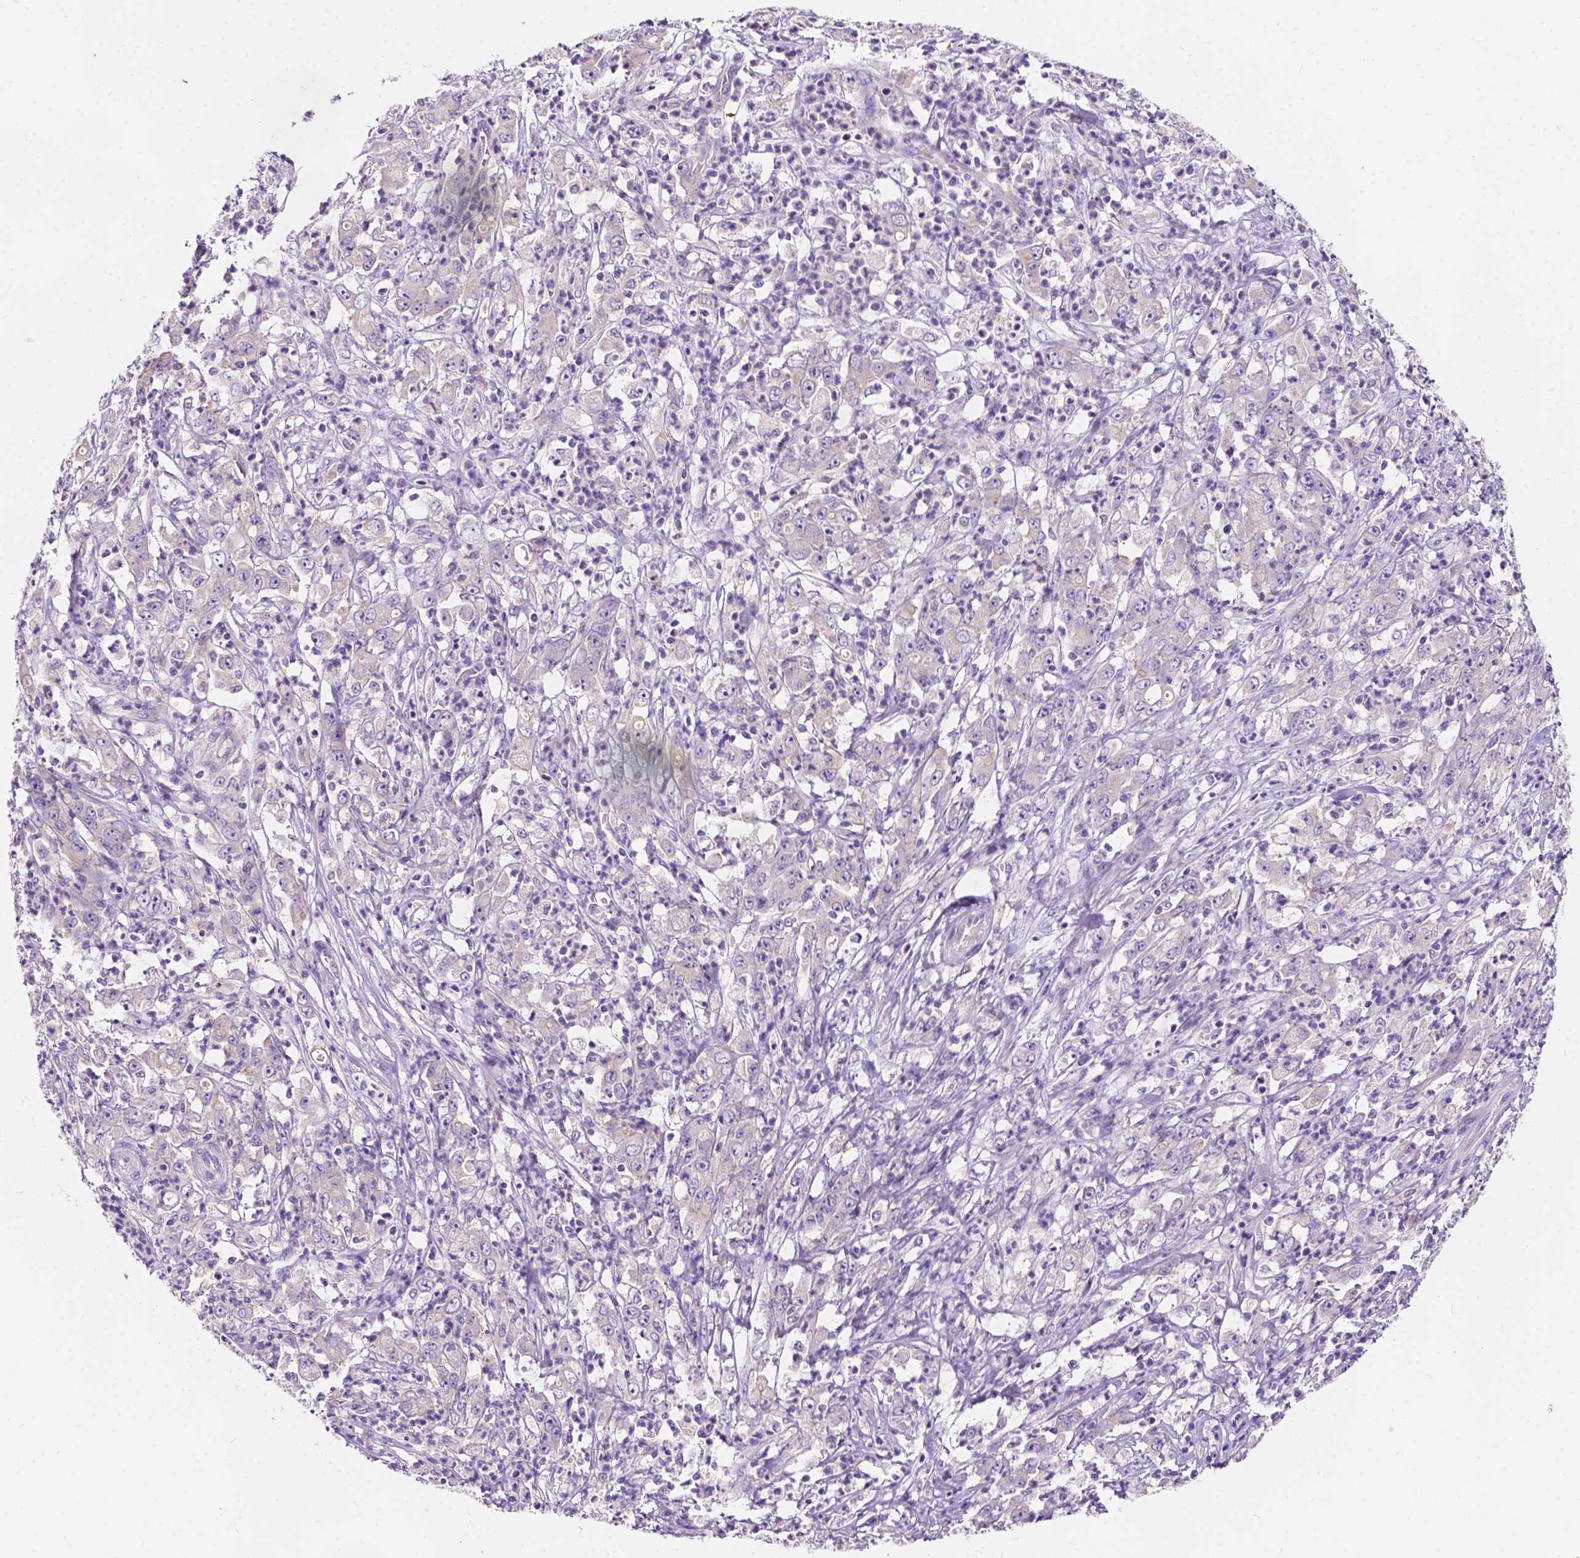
{"staining": {"intensity": "negative", "quantity": "none", "location": "none"}, "tissue": "stomach cancer", "cell_type": "Tumor cells", "image_type": "cancer", "snomed": [{"axis": "morphology", "description": "Adenocarcinoma, NOS"}, {"axis": "topography", "description": "Stomach, lower"}], "caption": "Tumor cells show no significant expression in stomach cancer. (Stains: DAB immunohistochemistry with hematoxylin counter stain, Microscopy: brightfield microscopy at high magnification).", "gene": "SIRT2", "patient": {"sex": "female", "age": 71}}